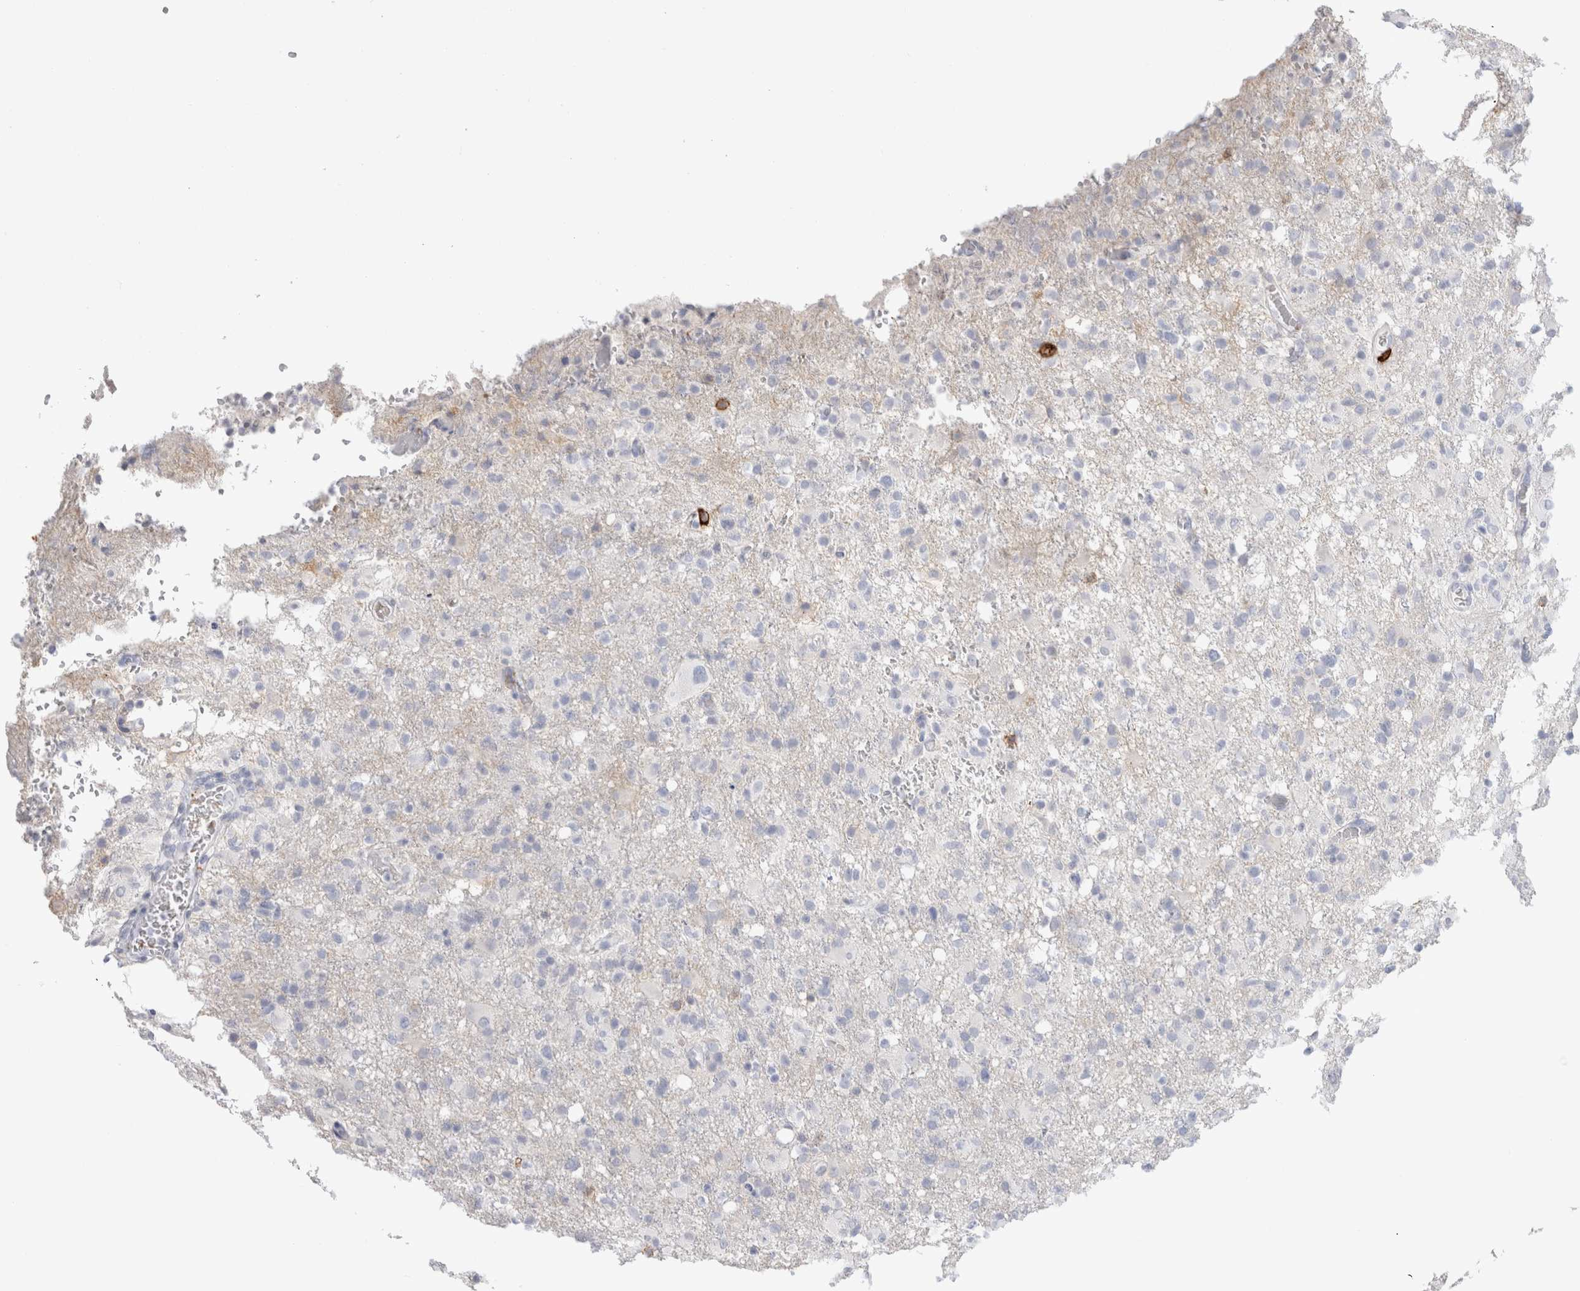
{"staining": {"intensity": "negative", "quantity": "none", "location": "none"}, "tissue": "glioma", "cell_type": "Tumor cells", "image_type": "cancer", "snomed": [{"axis": "morphology", "description": "Glioma, malignant, High grade"}, {"axis": "topography", "description": "Brain"}], "caption": "This is an IHC histopathology image of human glioma. There is no expression in tumor cells.", "gene": "CD38", "patient": {"sex": "female", "age": 57}}